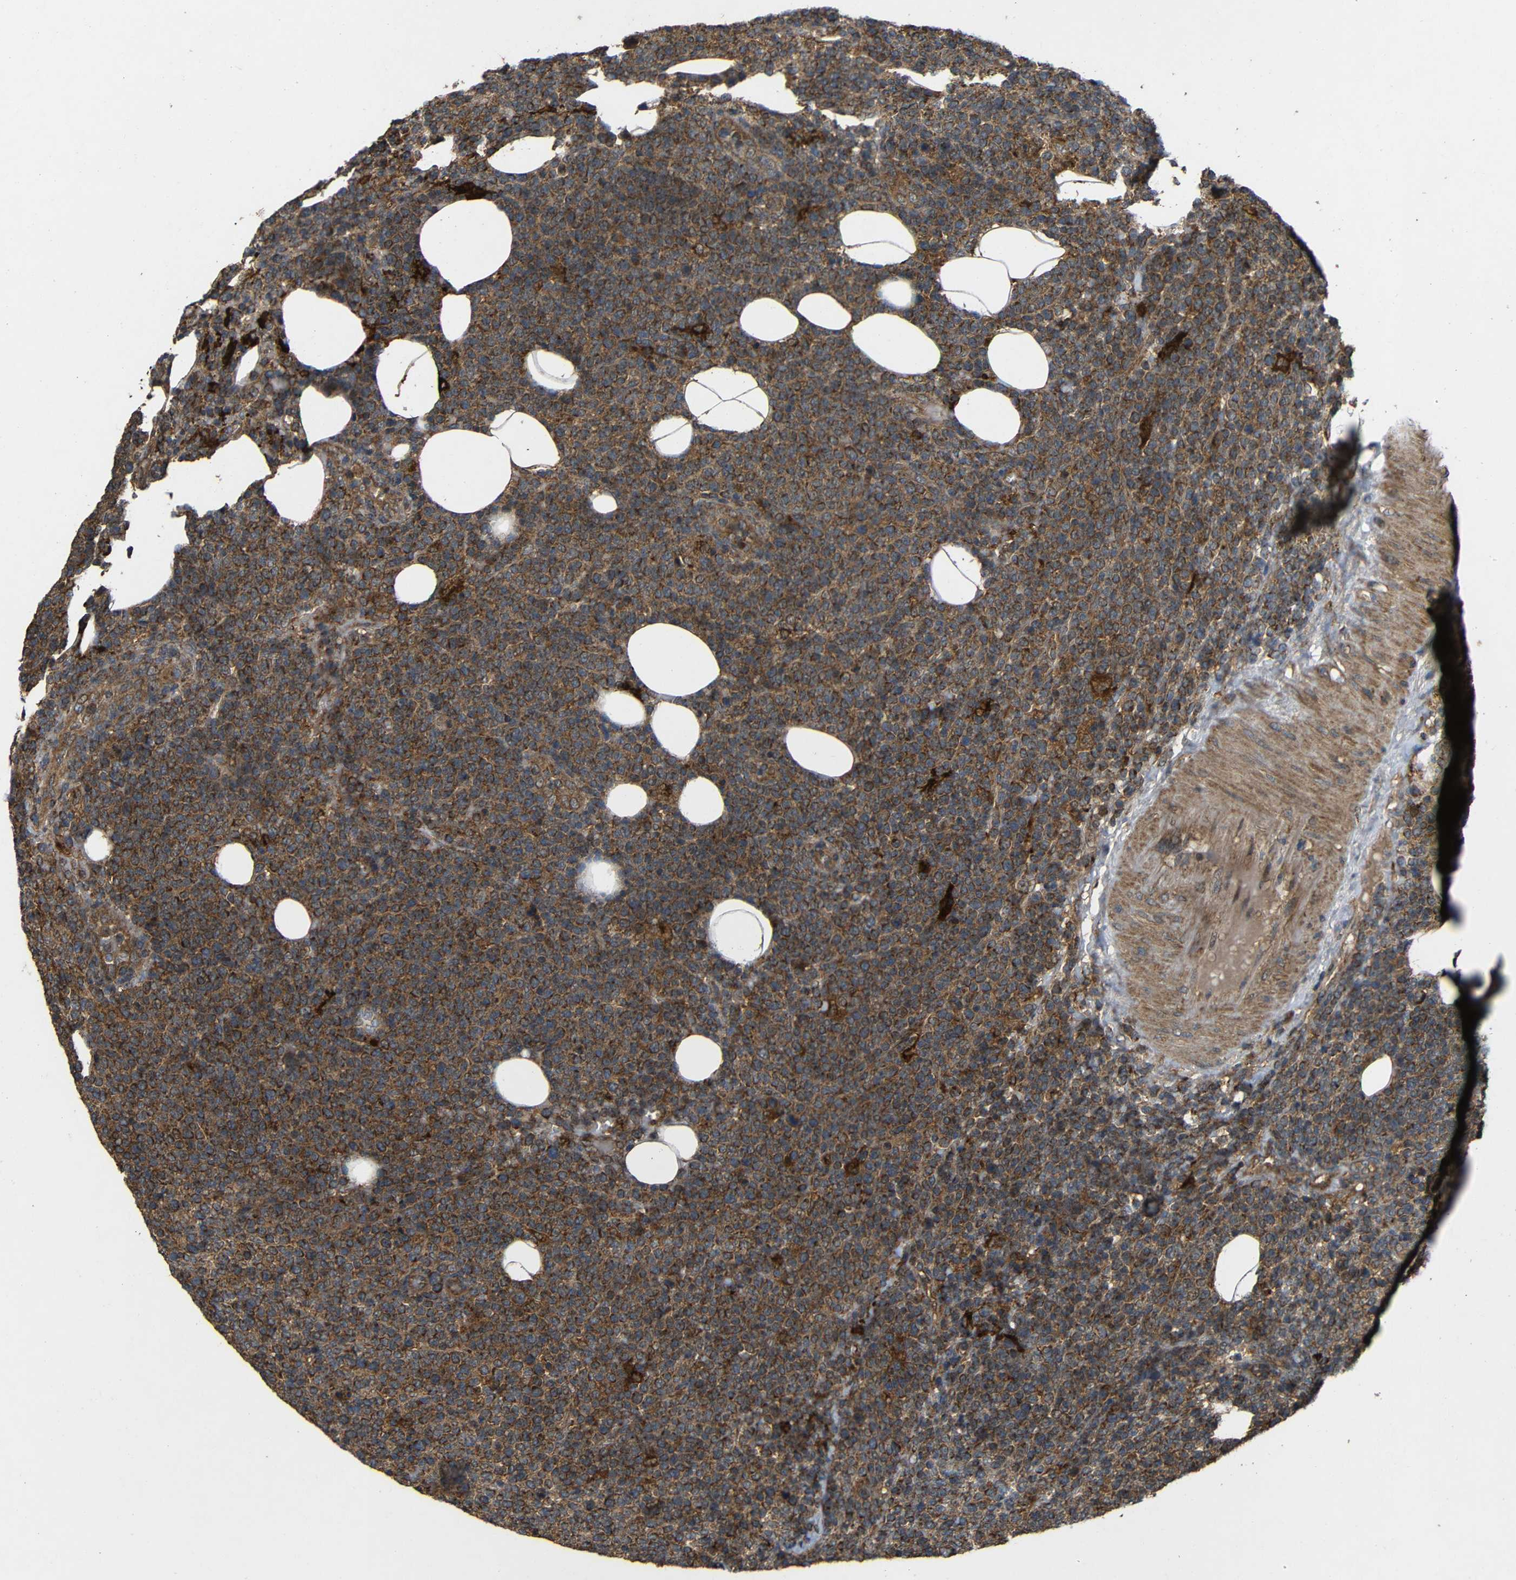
{"staining": {"intensity": "strong", "quantity": ">75%", "location": "cytoplasmic/membranous"}, "tissue": "lymphoma", "cell_type": "Tumor cells", "image_type": "cancer", "snomed": [{"axis": "morphology", "description": "Malignant lymphoma, non-Hodgkin's type, High grade"}, {"axis": "topography", "description": "Lymph node"}], "caption": "Immunohistochemistry (IHC) (DAB) staining of high-grade malignant lymphoma, non-Hodgkin's type exhibits strong cytoplasmic/membranous protein positivity in about >75% of tumor cells.", "gene": "C1GALT1", "patient": {"sex": "male", "age": 61}}